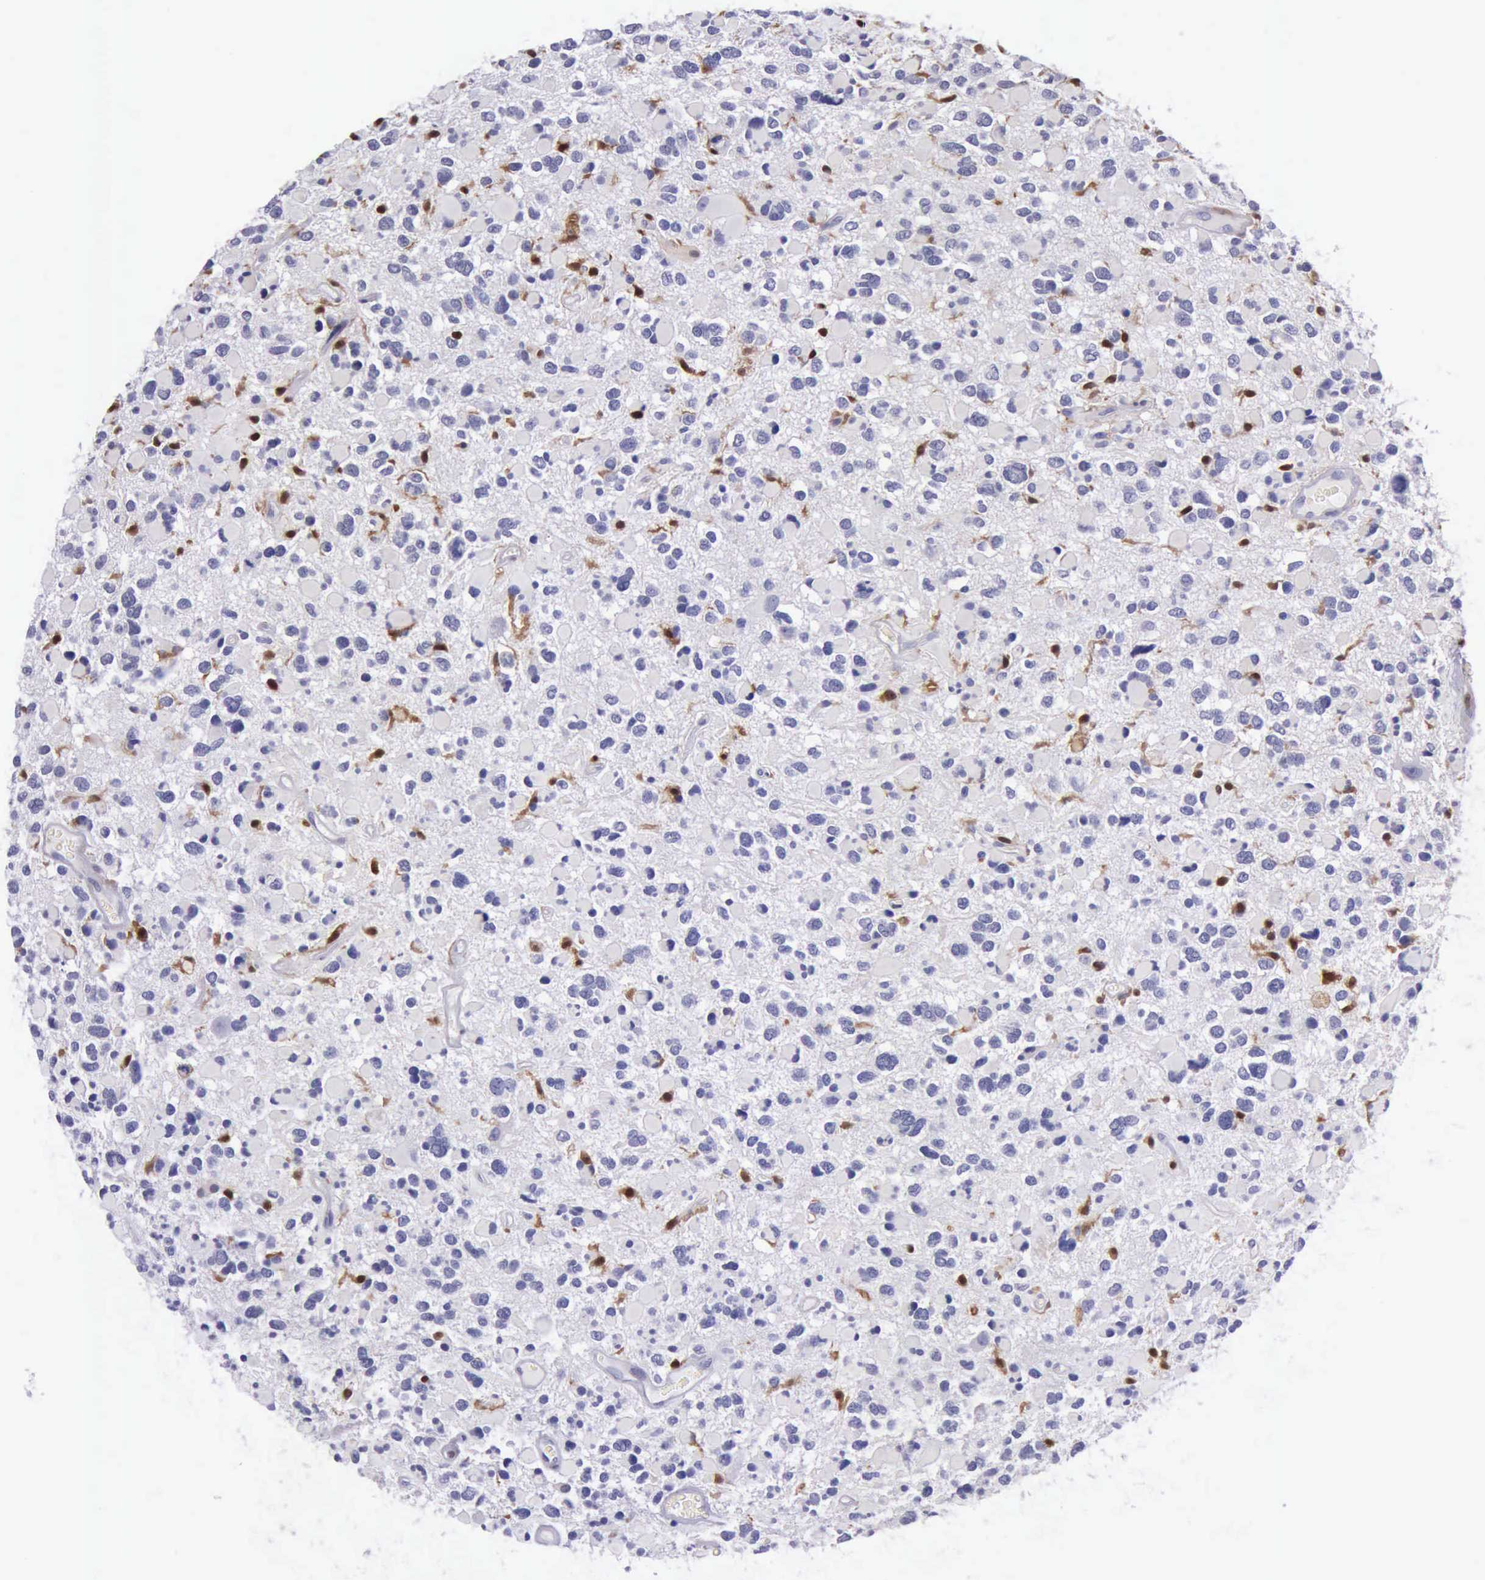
{"staining": {"intensity": "moderate", "quantity": "<25%", "location": "cytoplasmic/membranous,nuclear"}, "tissue": "glioma", "cell_type": "Tumor cells", "image_type": "cancer", "snomed": [{"axis": "morphology", "description": "Glioma, malignant, High grade"}, {"axis": "topography", "description": "Brain"}], "caption": "High-magnification brightfield microscopy of glioma stained with DAB (brown) and counterstained with hematoxylin (blue). tumor cells exhibit moderate cytoplasmic/membranous and nuclear expression is seen in approximately<25% of cells.", "gene": "TYMP", "patient": {"sex": "female", "age": 37}}